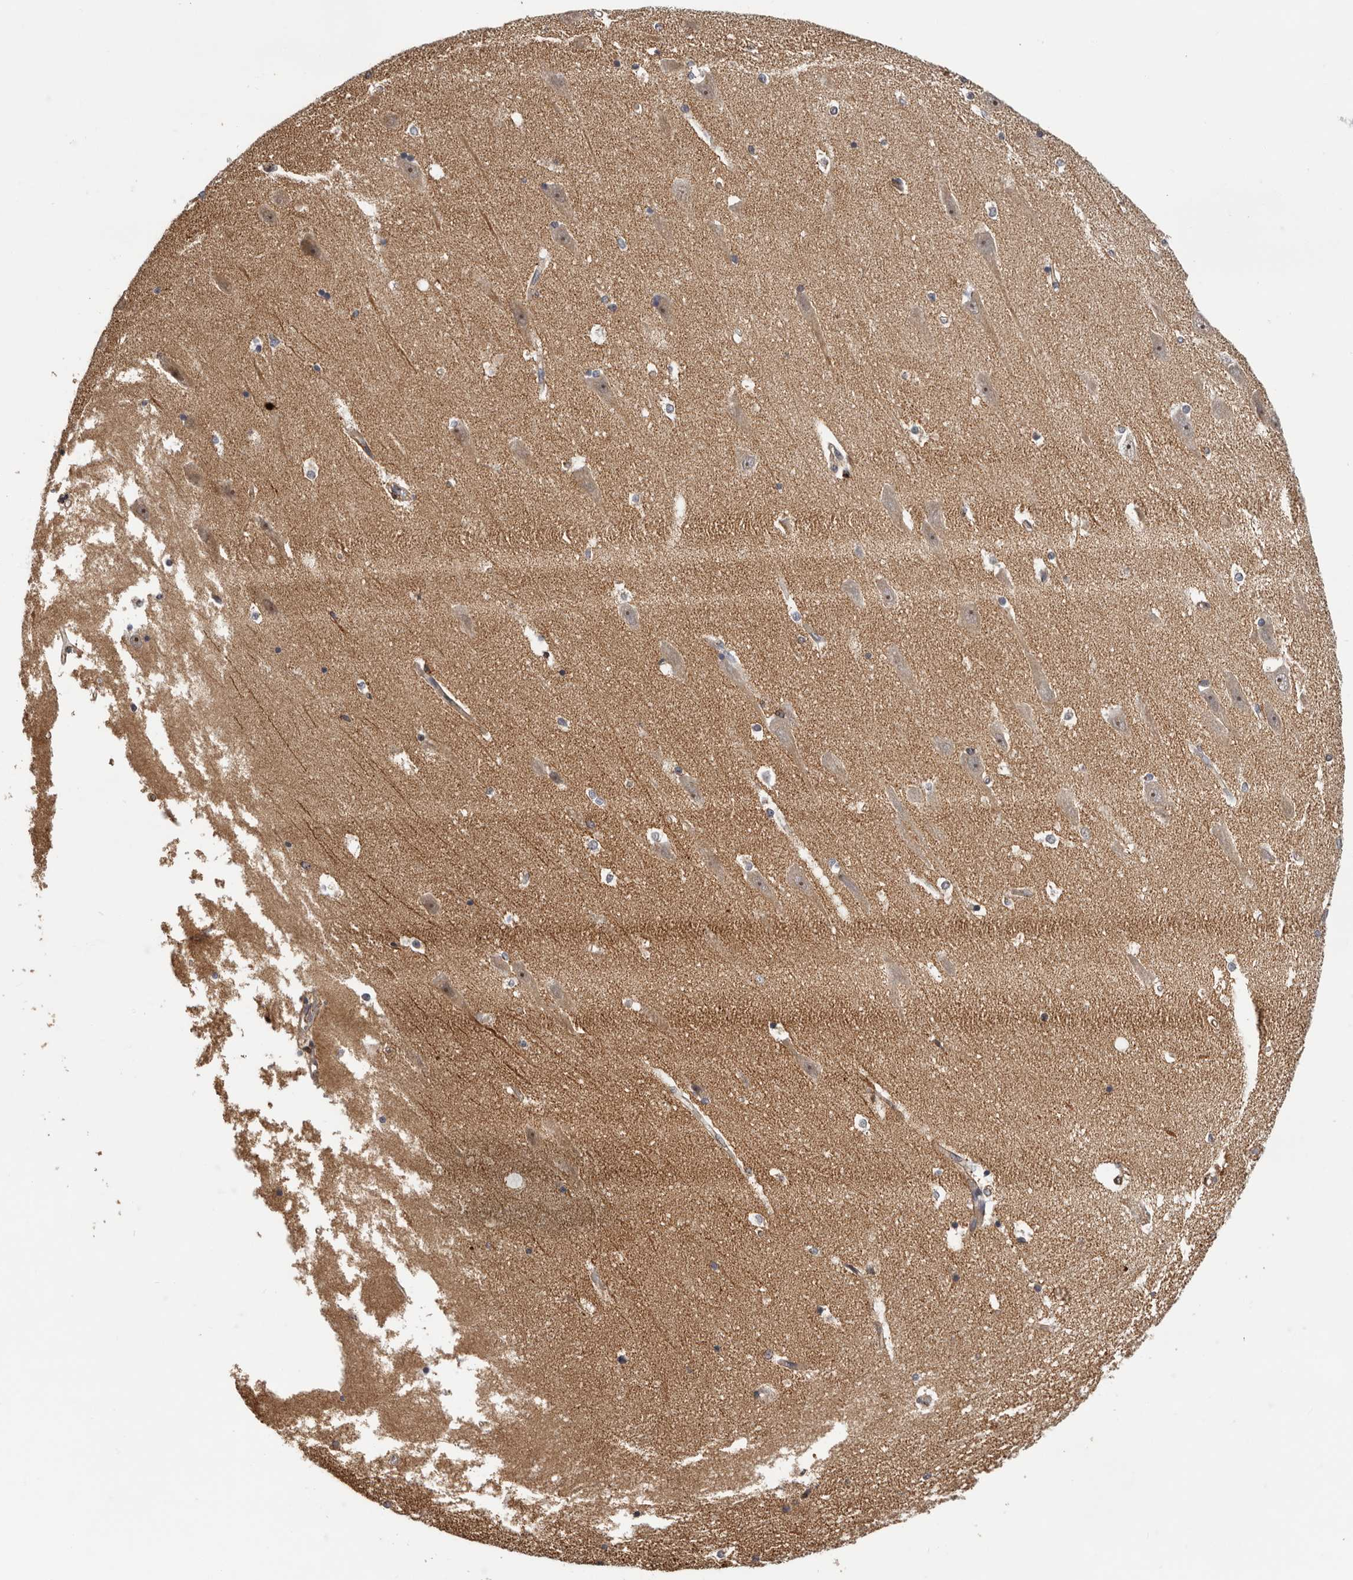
{"staining": {"intensity": "moderate", "quantity": "<25%", "location": "nuclear"}, "tissue": "hippocampus", "cell_type": "Glial cells", "image_type": "normal", "snomed": [{"axis": "morphology", "description": "Normal tissue, NOS"}, {"axis": "topography", "description": "Hippocampus"}], "caption": "This micrograph demonstrates IHC staining of benign hippocampus, with low moderate nuclear staining in approximately <25% of glial cells.", "gene": "RNF157", "patient": {"sex": "male", "age": 45}}